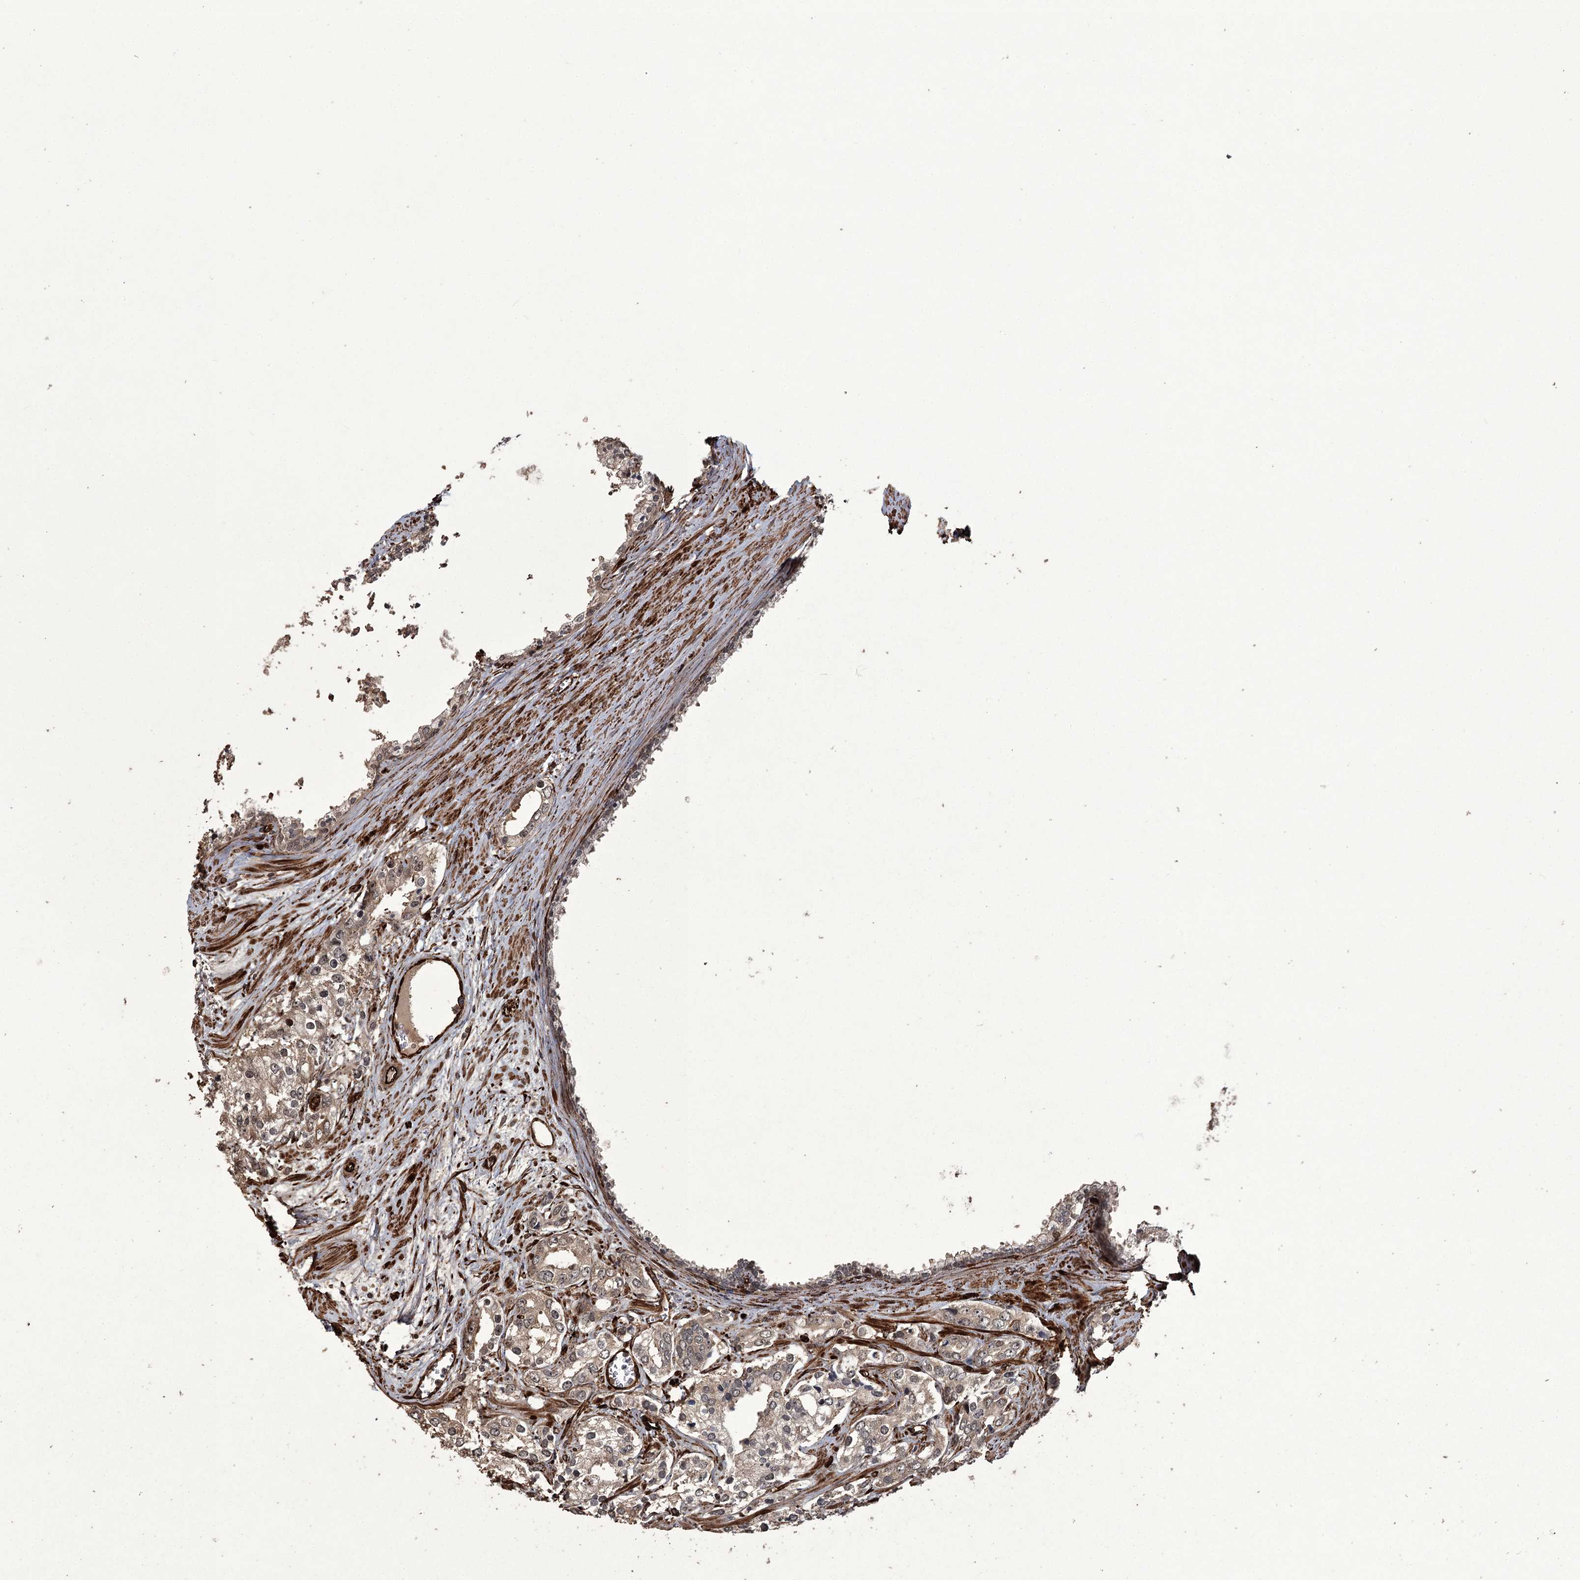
{"staining": {"intensity": "weak", "quantity": ">75%", "location": "cytoplasmic/membranous"}, "tissue": "prostate cancer", "cell_type": "Tumor cells", "image_type": "cancer", "snomed": [{"axis": "morphology", "description": "Adenocarcinoma, High grade"}, {"axis": "topography", "description": "Prostate"}], "caption": "Protein expression analysis of high-grade adenocarcinoma (prostate) shows weak cytoplasmic/membranous positivity in approximately >75% of tumor cells. (Stains: DAB in brown, nuclei in blue, Microscopy: brightfield microscopy at high magnification).", "gene": "RPAP3", "patient": {"sex": "male", "age": 66}}